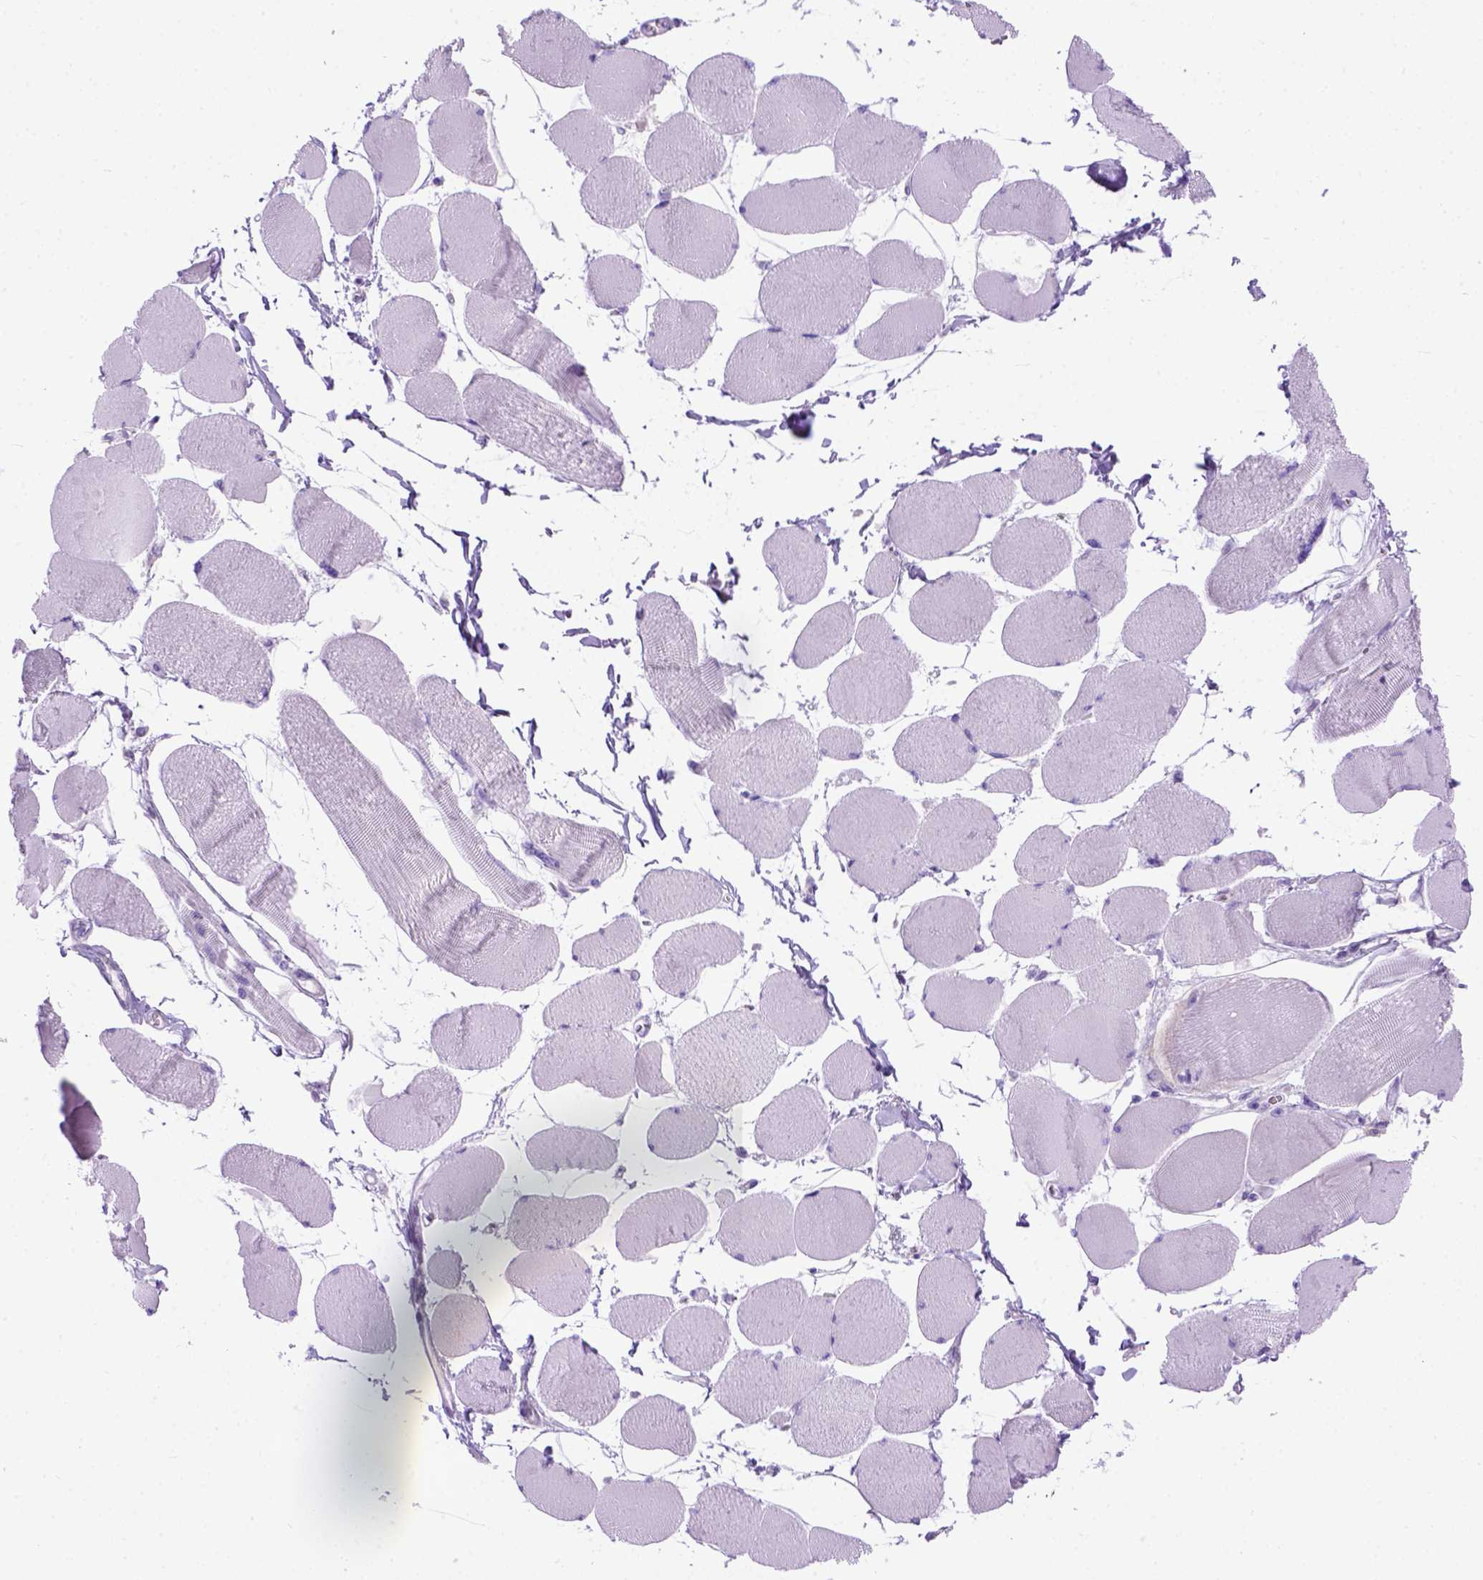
{"staining": {"intensity": "negative", "quantity": "none", "location": "none"}, "tissue": "skeletal muscle", "cell_type": "Myocytes", "image_type": "normal", "snomed": [{"axis": "morphology", "description": "Normal tissue, NOS"}, {"axis": "topography", "description": "Skeletal muscle"}], "caption": "Protein analysis of normal skeletal muscle shows no significant positivity in myocytes. The staining was performed using DAB (3,3'-diaminobenzidine) to visualize the protein expression in brown, while the nuclei were stained in blue with hematoxylin (Magnification: 20x).", "gene": "ODAD3", "patient": {"sex": "female", "age": 75}}